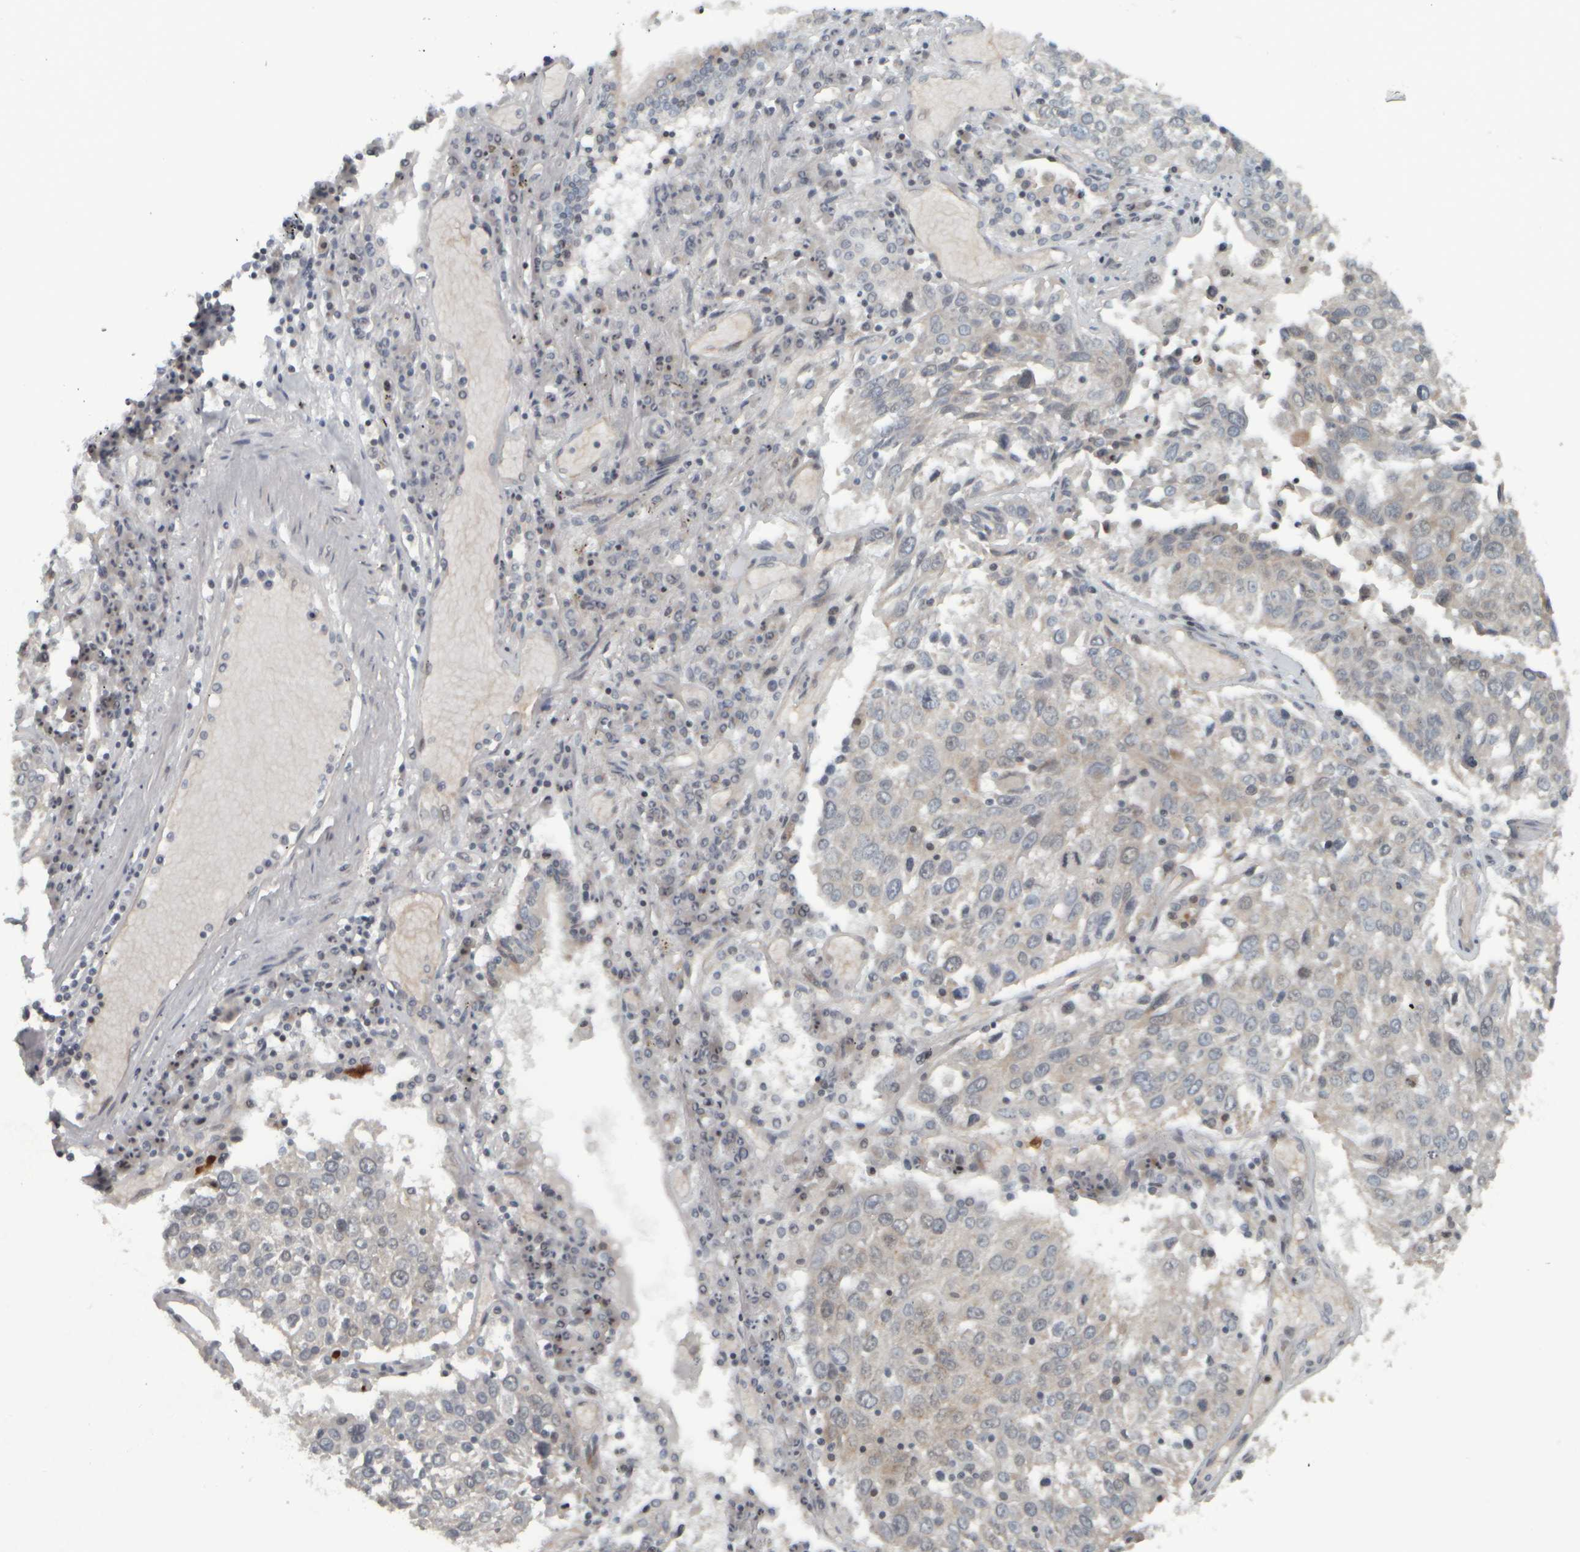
{"staining": {"intensity": "negative", "quantity": "none", "location": "none"}, "tissue": "lung cancer", "cell_type": "Tumor cells", "image_type": "cancer", "snomed": [{"axis": "morphology", "description": "Squamous cell carcinoma, NOS"}, {"axis": "topography", "description": "Lung"}], "caption": "This is a histopathology image of immunohistochemistry (IHC) staining of lung squamous cell carcinoma, which shows no expression in tumor cells.", "gene": "NAPG", "patient": {"sex": "male", "age": 65}}